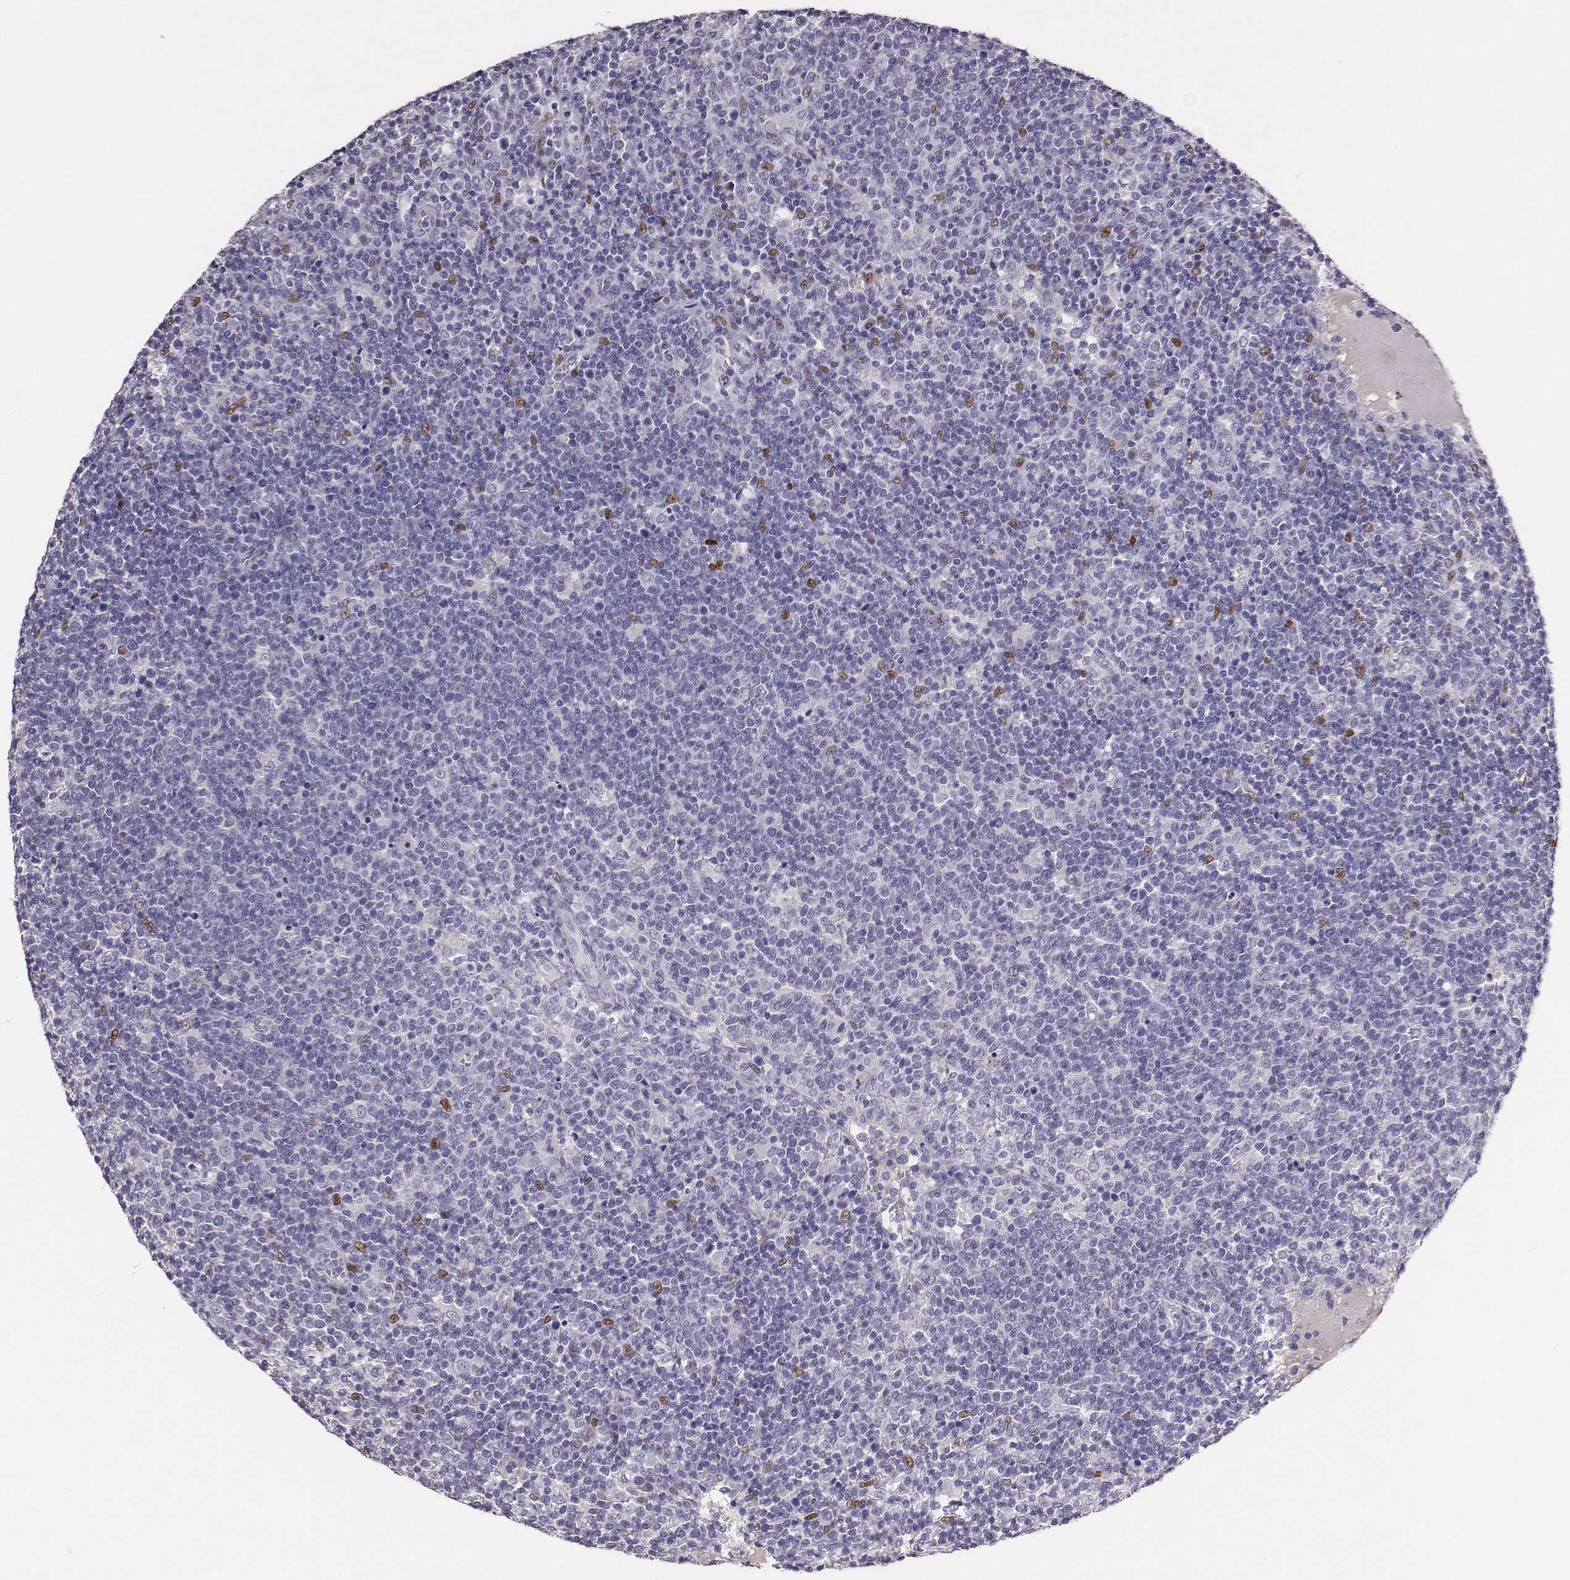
{"staining": {"intensity": "moderate", "quantity": "<25%", "location": "nuclear"}, "tissue": "lymphoma", "cell_type": "Tumor cells", "image_type": "cancer", "snomed": [{"axis": "morphology", "description": "Malignant lymphoma, non-Hodgkin's type, High grade"}, {"axis": "topography", "description": "Lymph node"}], "caption": "High-grade malignant lymphoma, non-Hodgkin's type tissue shows moderate nuclear positivity in about <25% of tumor cells", "gene": "EN1", "patient": {"sex": "male", "age": 61}}